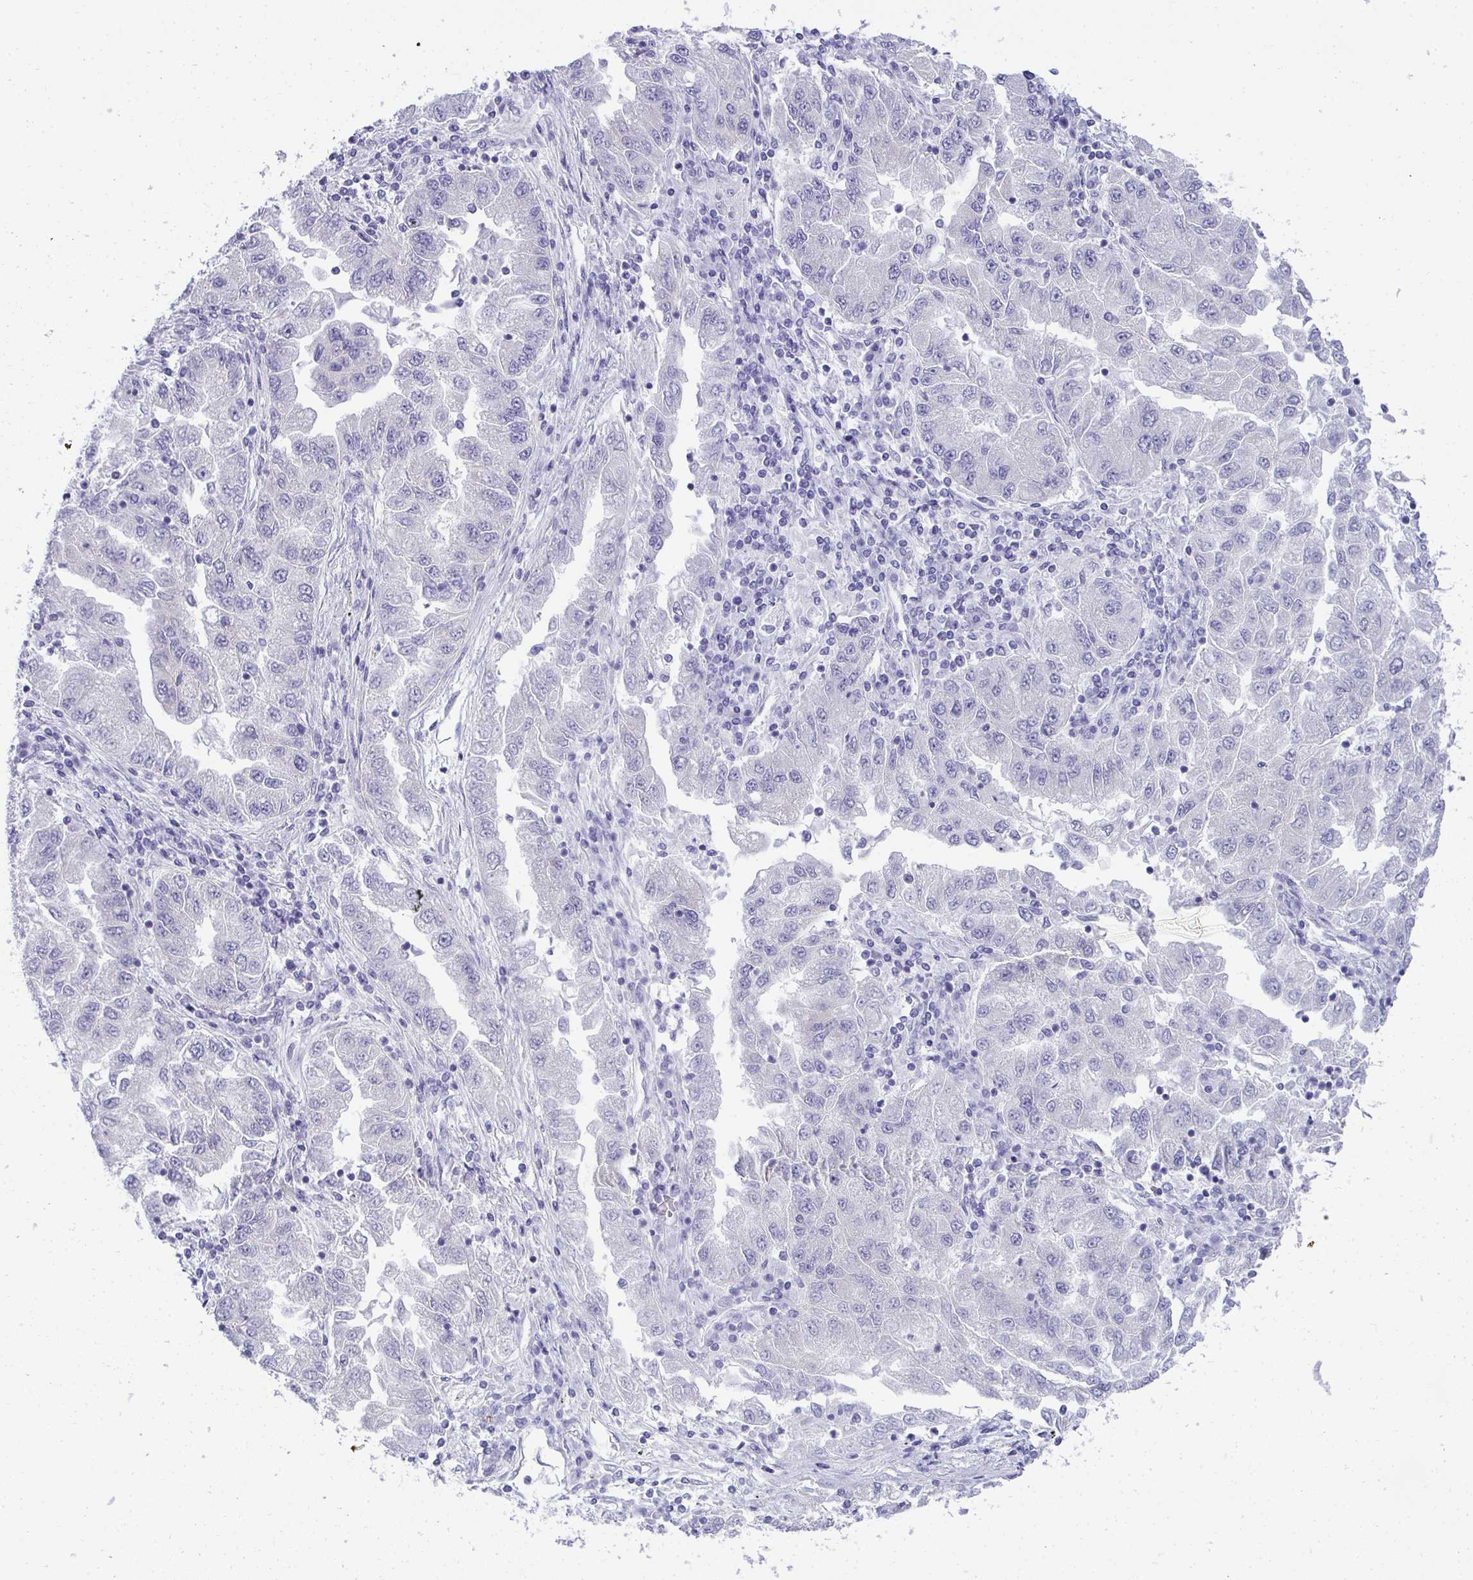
{"staining": {"intensity": "negative", "quantity": "none", "location": "none"}, "tissue": "lung cancer", "cell_type": "Tumor cells", "image_type": "cancer", "snomed": [{"axis": "morphology", "description": "Adenocarcinoma, NOS"}, {"axis": "morphology", "description": "Adenocarcinoma primary or metastatic"}, {"axis": "topography", "description": "Lung"}], "caption": "An image of adenocarcinoma primary or metastatic (lung) stained for a protein displays no brown staining in tumor cells.", "gene": "AK5", "patient": {"sex": "male", "age": 74}}